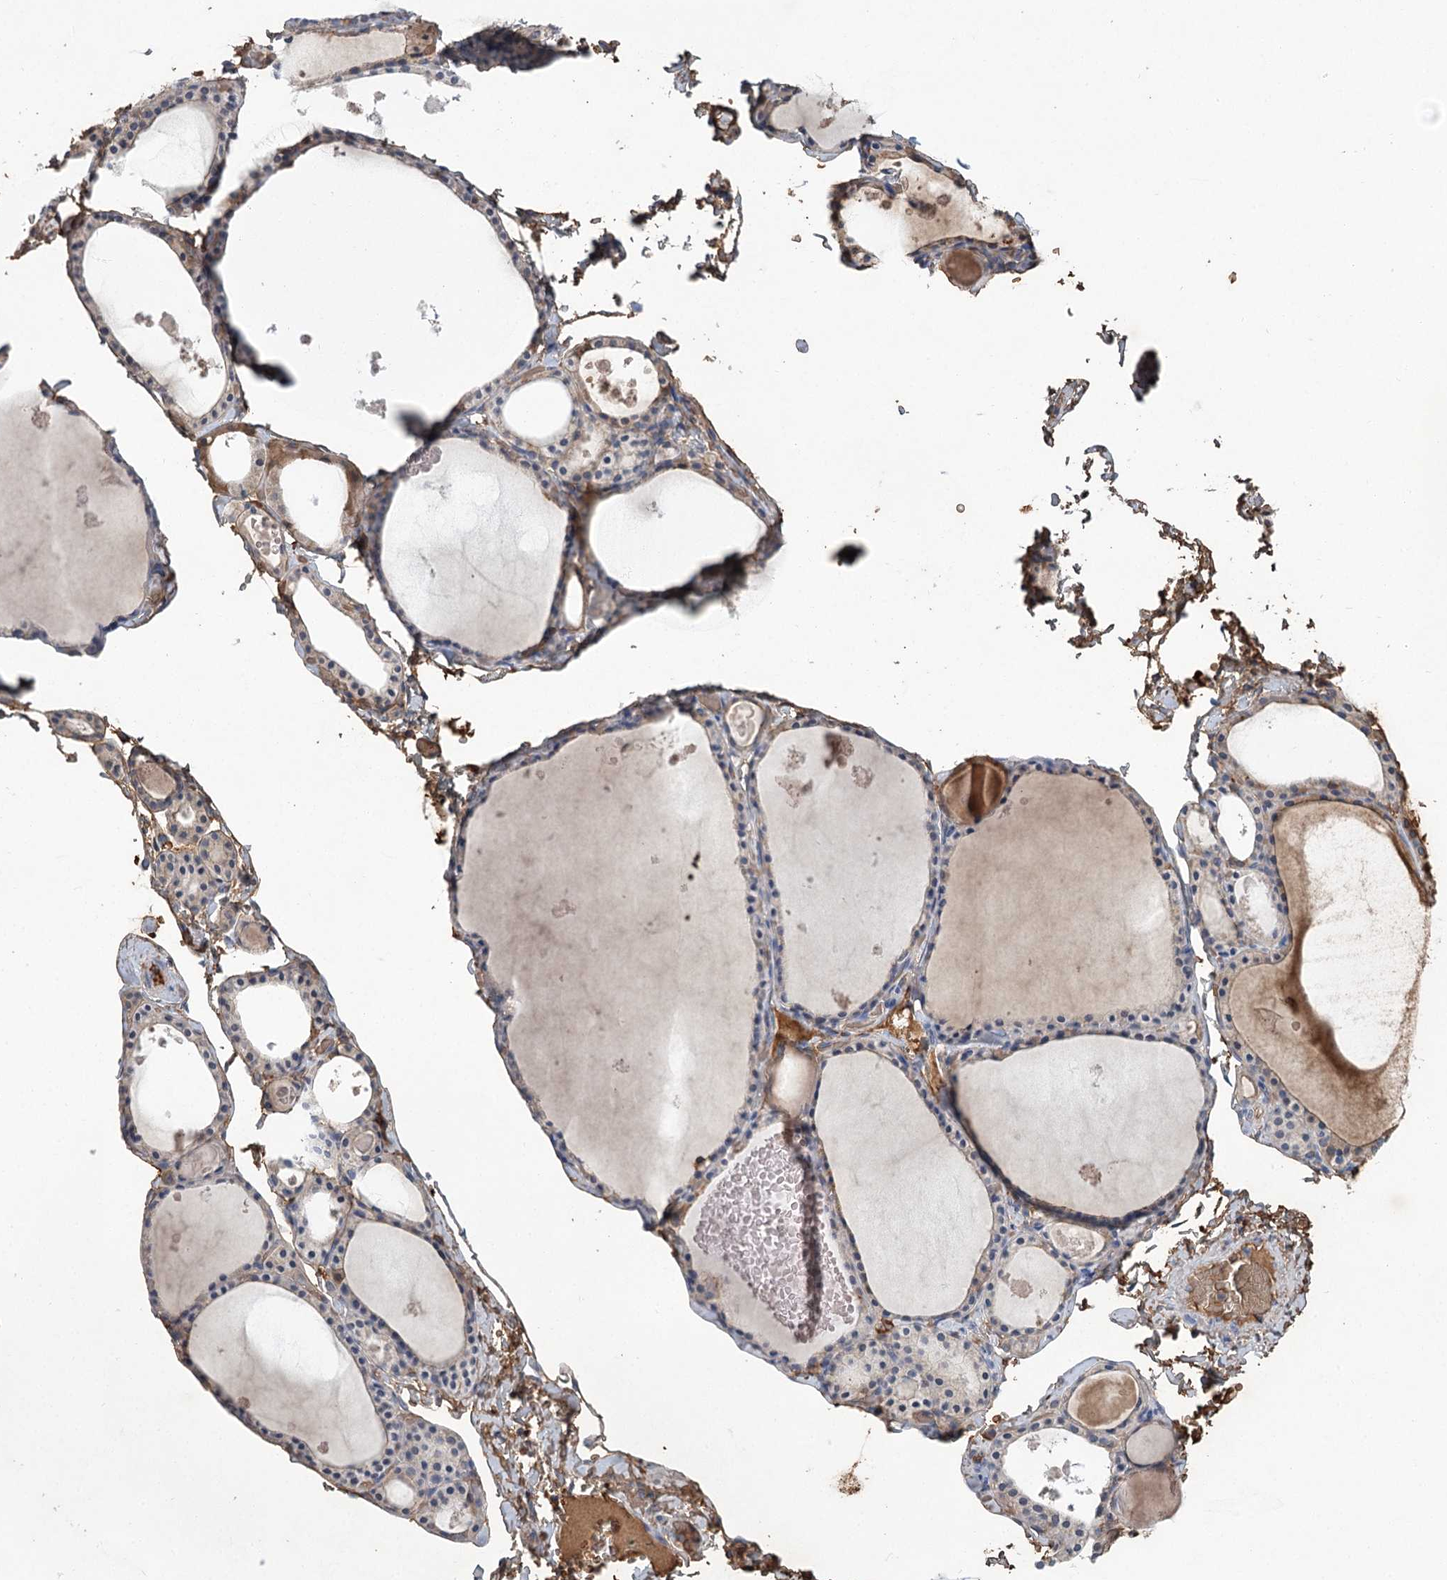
{"staining": {"intensity": "weak", "quantity": "<25%", "location": "cytoplasmic/membranous"}, "tissue": "thyroid gland", "cell_type": "Glandular cells", "image_type": "normal", "snomed": [{"axis": "morphology", "description": "Normal tissue, NOS"}, {"axis": "topography", "description": "Thyroid gland"}], "caption": "Thyroid gland stained for a protein using IHC reveals no positivity glandular cells.", "gene": "HBA1", "patient": {"sex": "male", "age": 56}}